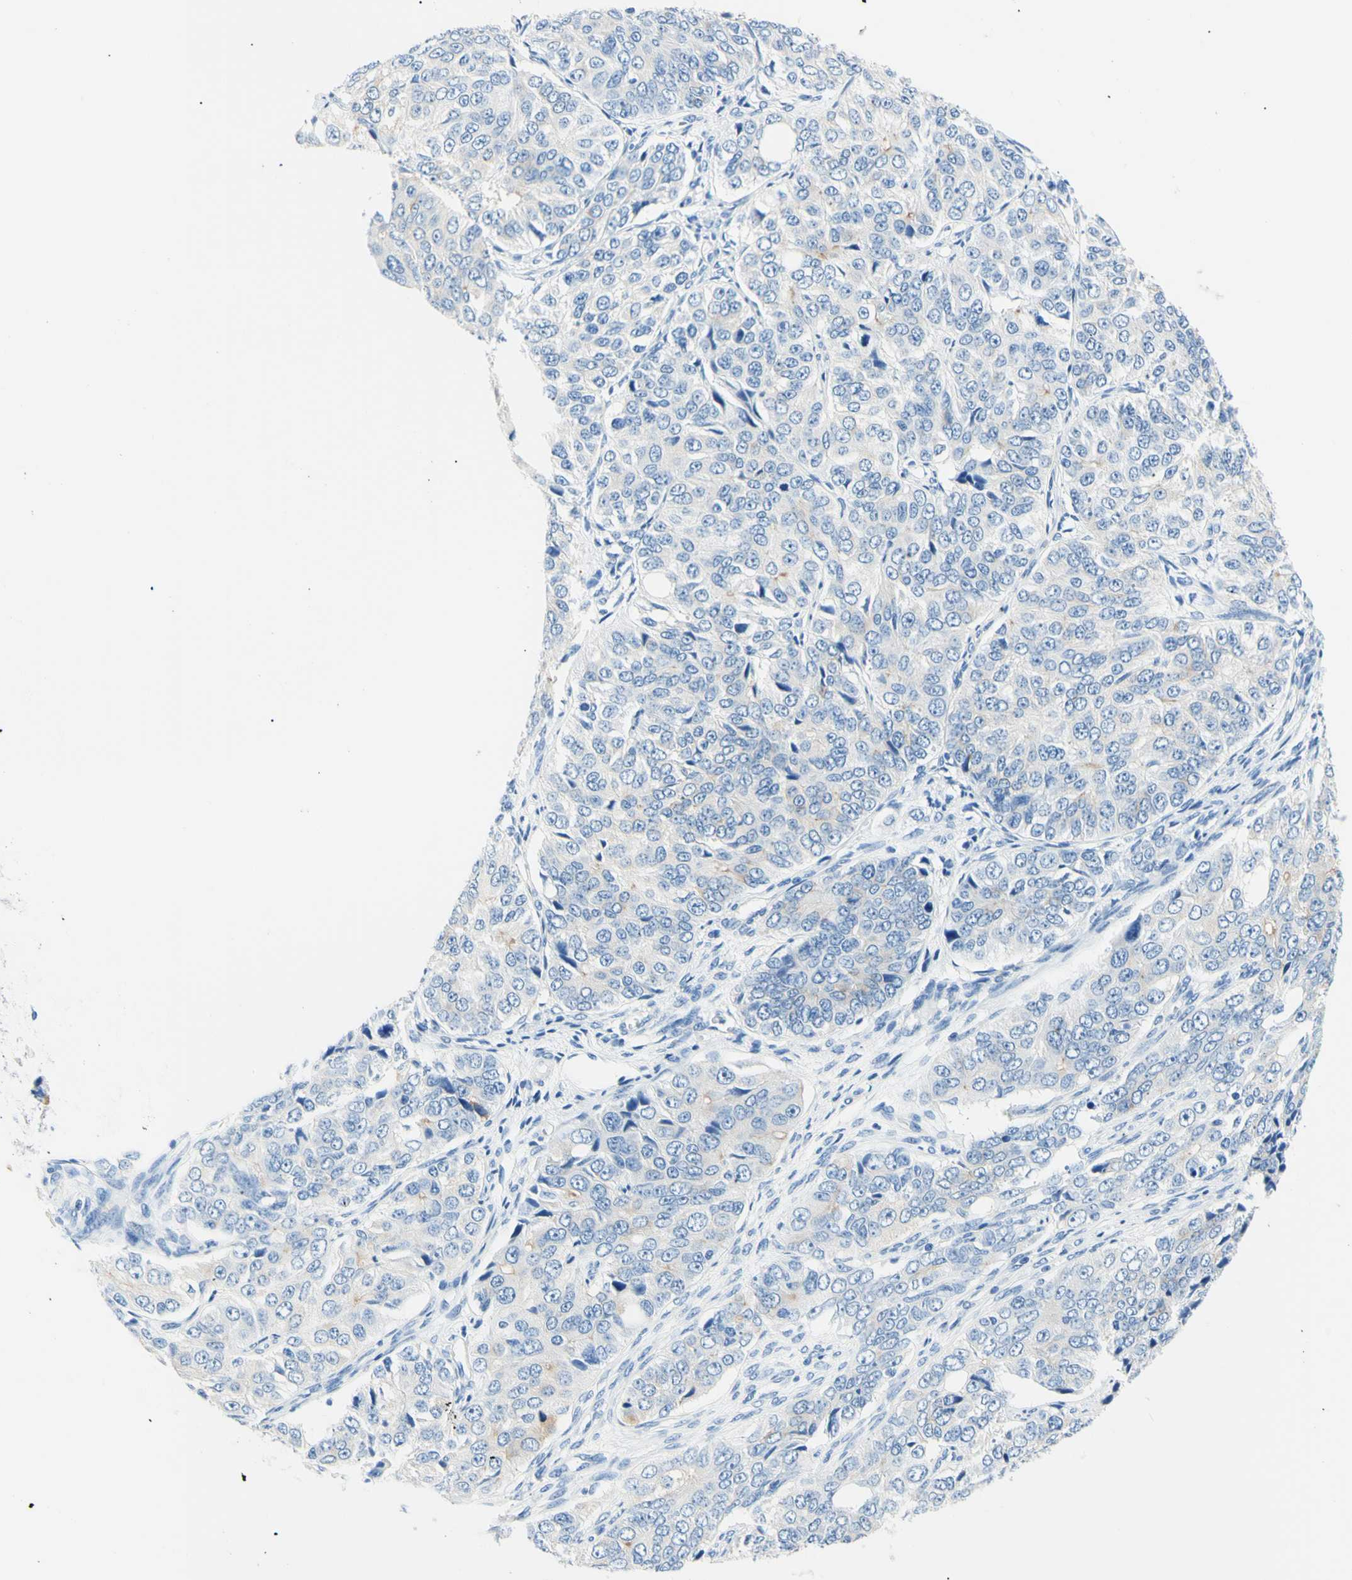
{"staining": {"intensity": "negative", "quantity": "none", "location": "none"}, "tissue": "ovarian cancer", "cell_type": "Tumor cells", "image_type": "cancer", "snomed": [{"axis": "morphology", "description": "Carcinoma, endometroid"}, {"axis": "topography", "description": "Ovary"}], "caption": "The image demonstrates no significant positivity in tumor cells of ovarian cancer.", "gene": "HPCA", "patient": {"sex": "female", "age": 51}}